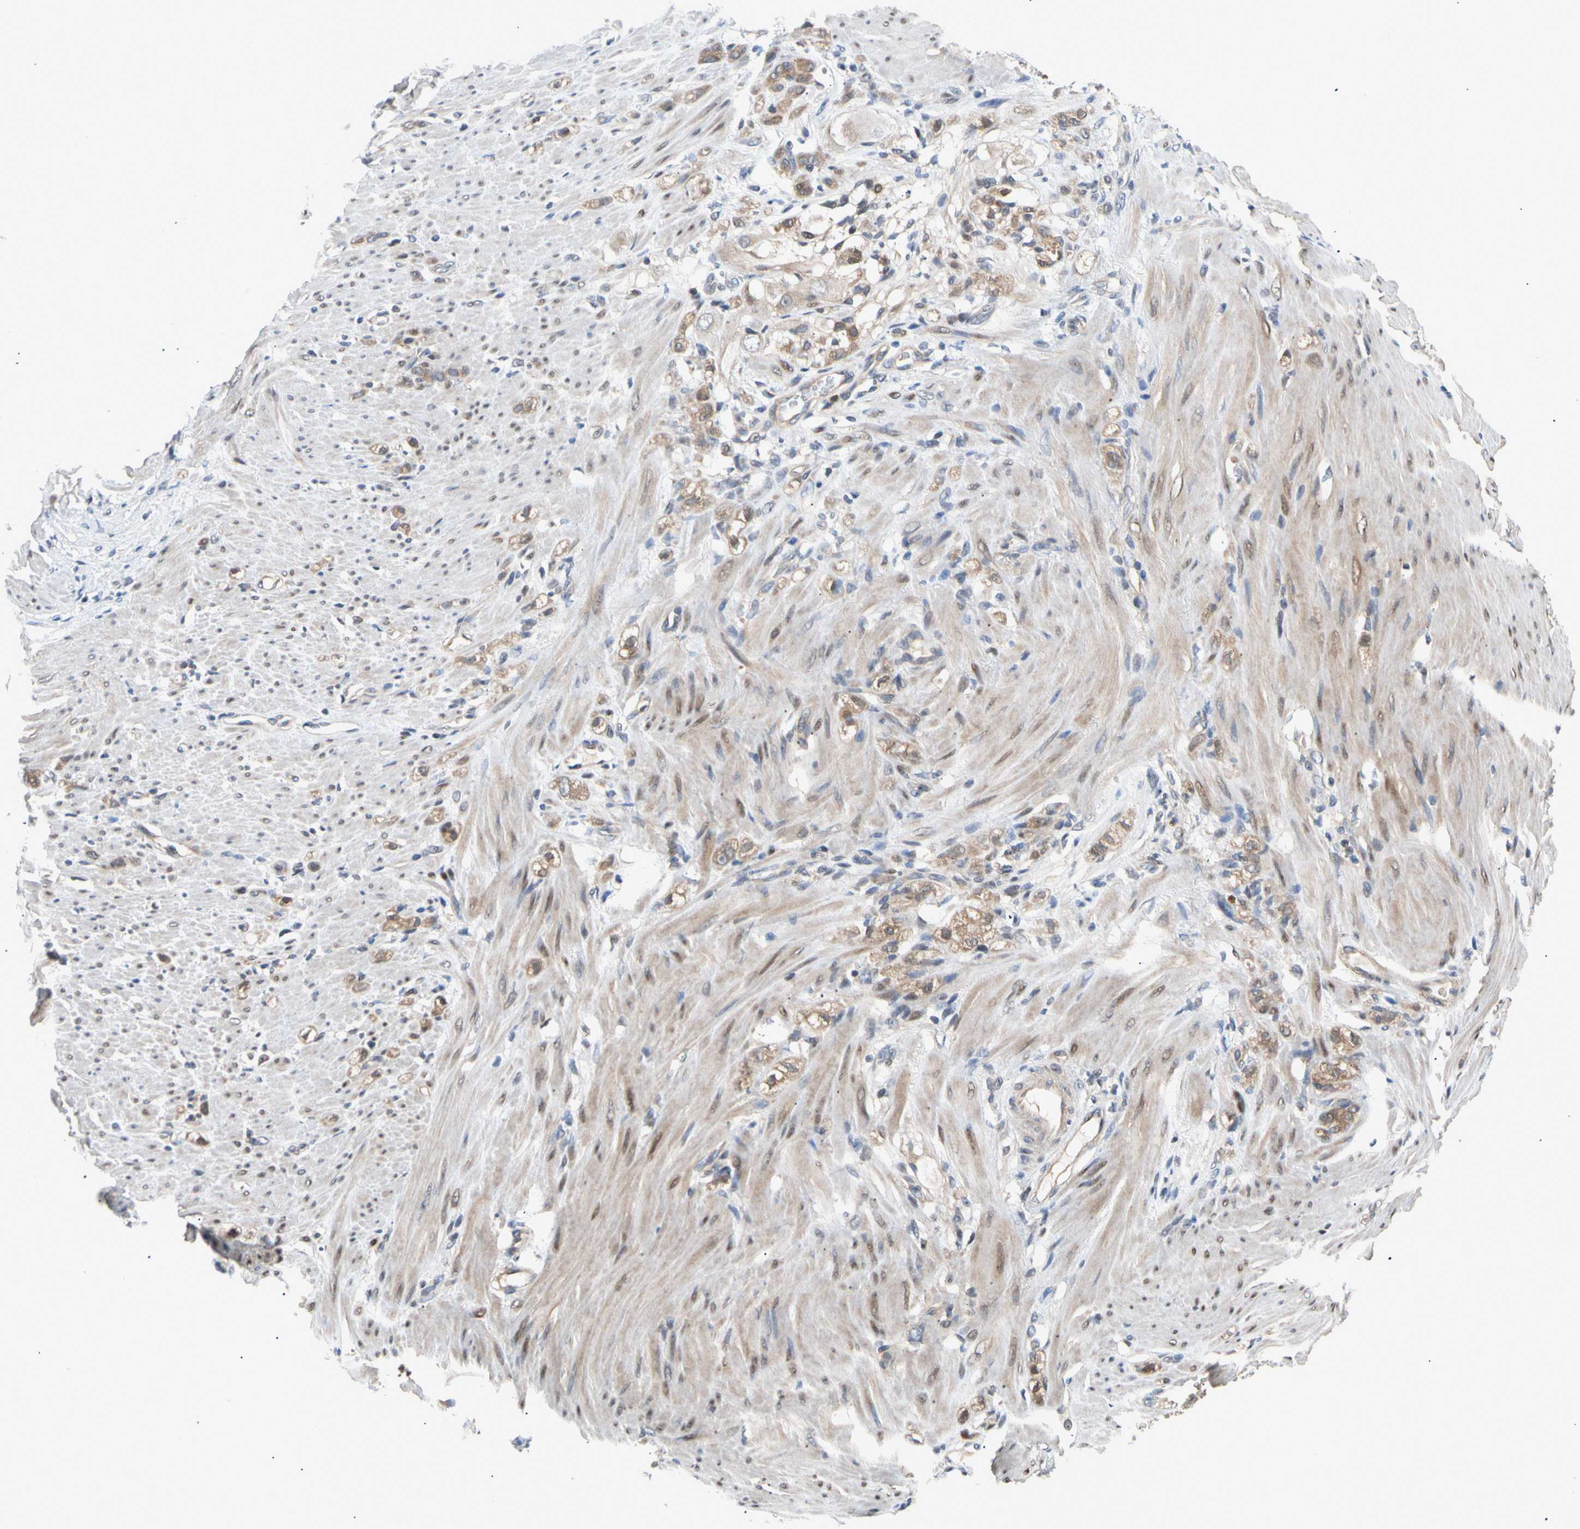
{"staining": {"intensity": "moderate", "quantity": "25%-75%", "location": "cytoplasmic/membranous"}, "tissue": "stomach cancer", "cell_type": "Tumor cells", "image_type": "cancer", "snomed": [{"axis": "morphology", "description": "Adenocarcinoma, NOS"}, {"axis": "topography", "description": "Stomach"}], "caption": "Human stomach cancer (adenocarcinoma) stained with a protein marker shows moderate staining in tumor cells.", "gene": "SEC23B", "patient": {"sex": "male", "age": 82}}